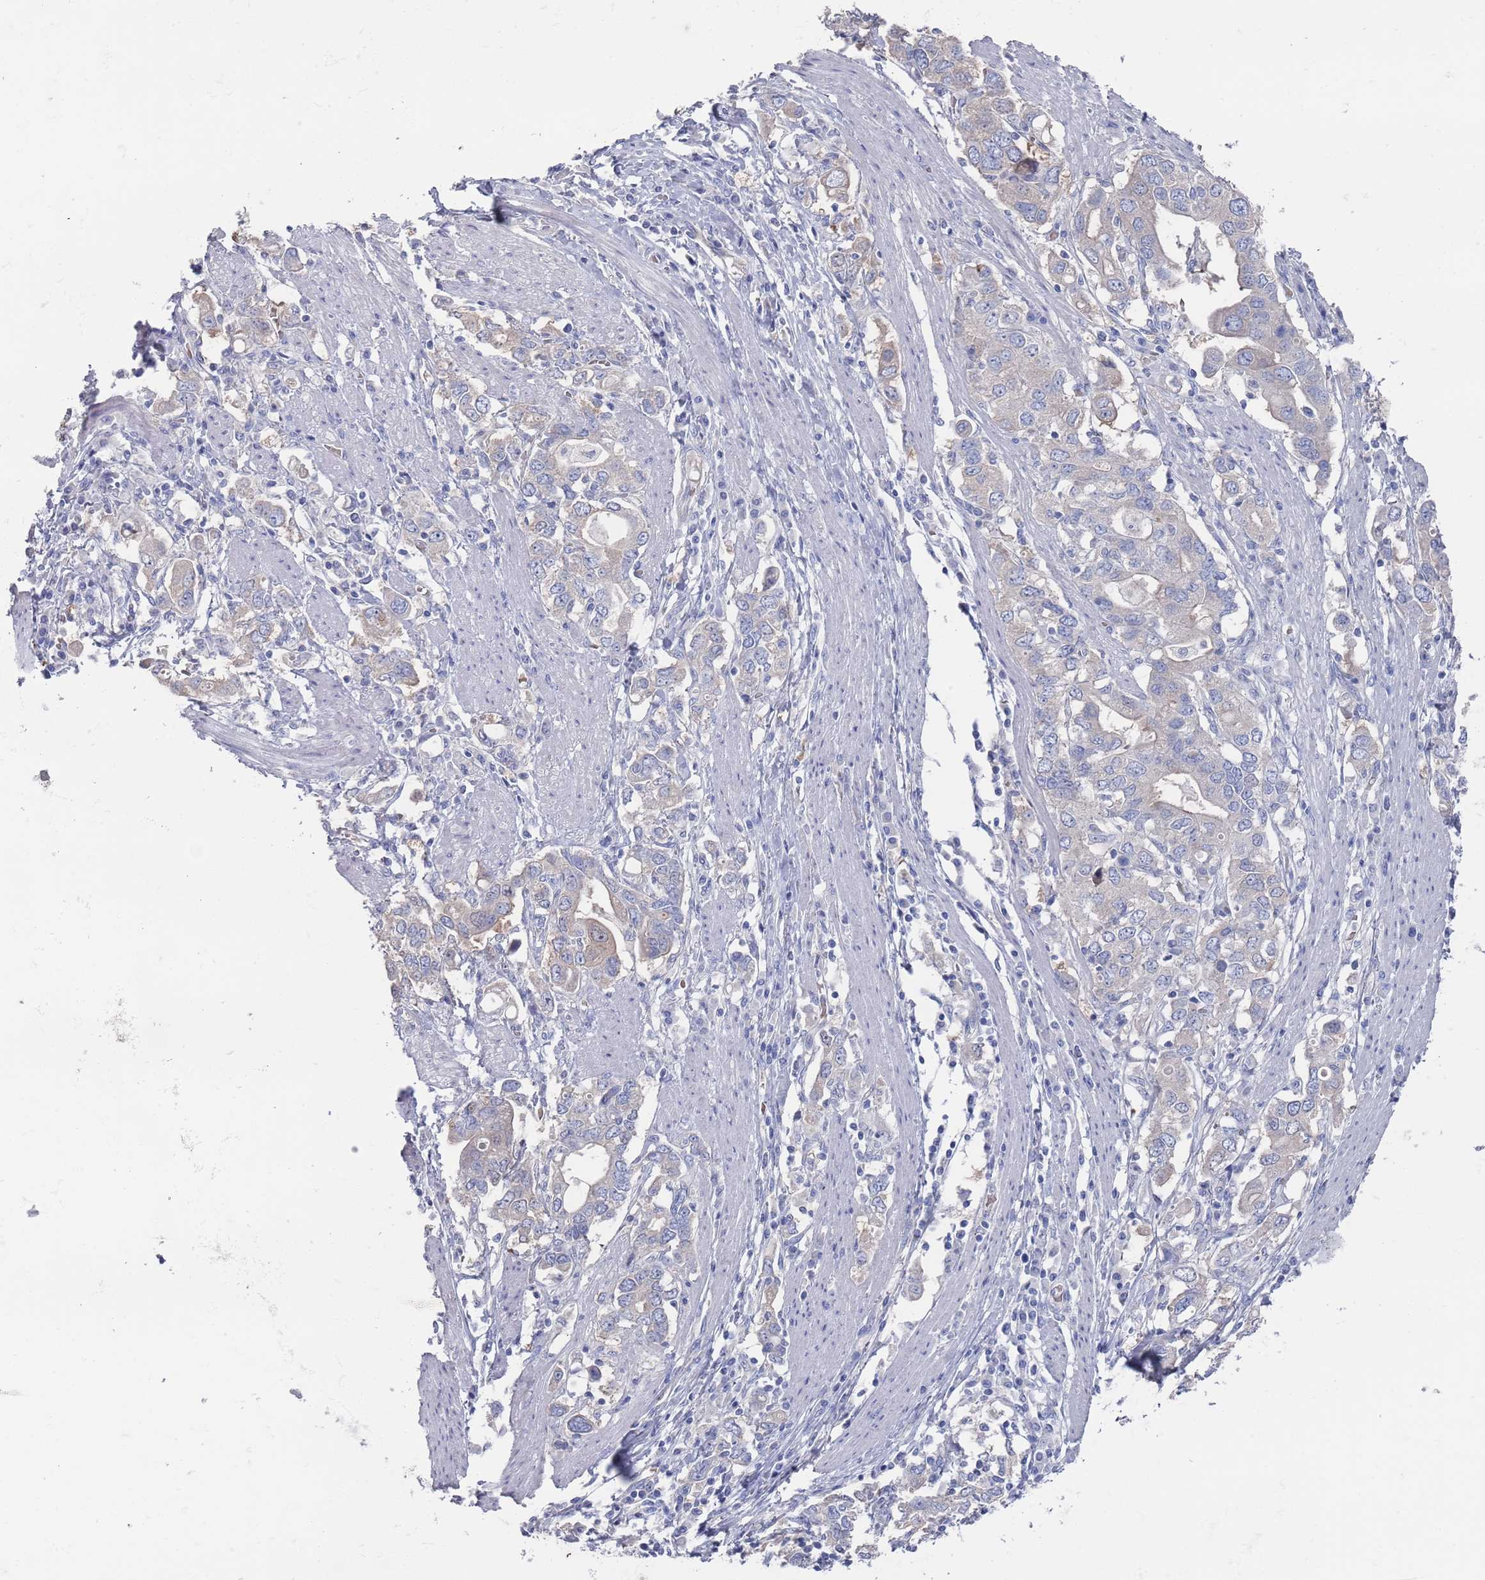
{"staining": {"intensity": "negative", "quantity": "none", "location": "none"}, "tissue": "stomach cancer", "cell_type": "Tumor cells", "image_type": "cancer", "snomed": [{"axis": "morphology", "description": "Adenocarcinoma, NOS"}, {"axis": "topography", "description": "Stomach, upper"}, {"axis": "topography", "description": "Stomach"}], "caption": "High magnification brightfield microscopy of stomach cancer (adenocarcinoma) stained with DAB (3,3'-diaminobenzidine) (brown) and counterstained with hematoxylin (blue): tumor cells show no significant expression. The staining is performed using DAB (3,3'-diaminobenzidine) brown chromogen with nuclei counter-stained in using hematoxylin.", "gene": "TMCO3", "patient": {"sex": "male", "age": 62}}